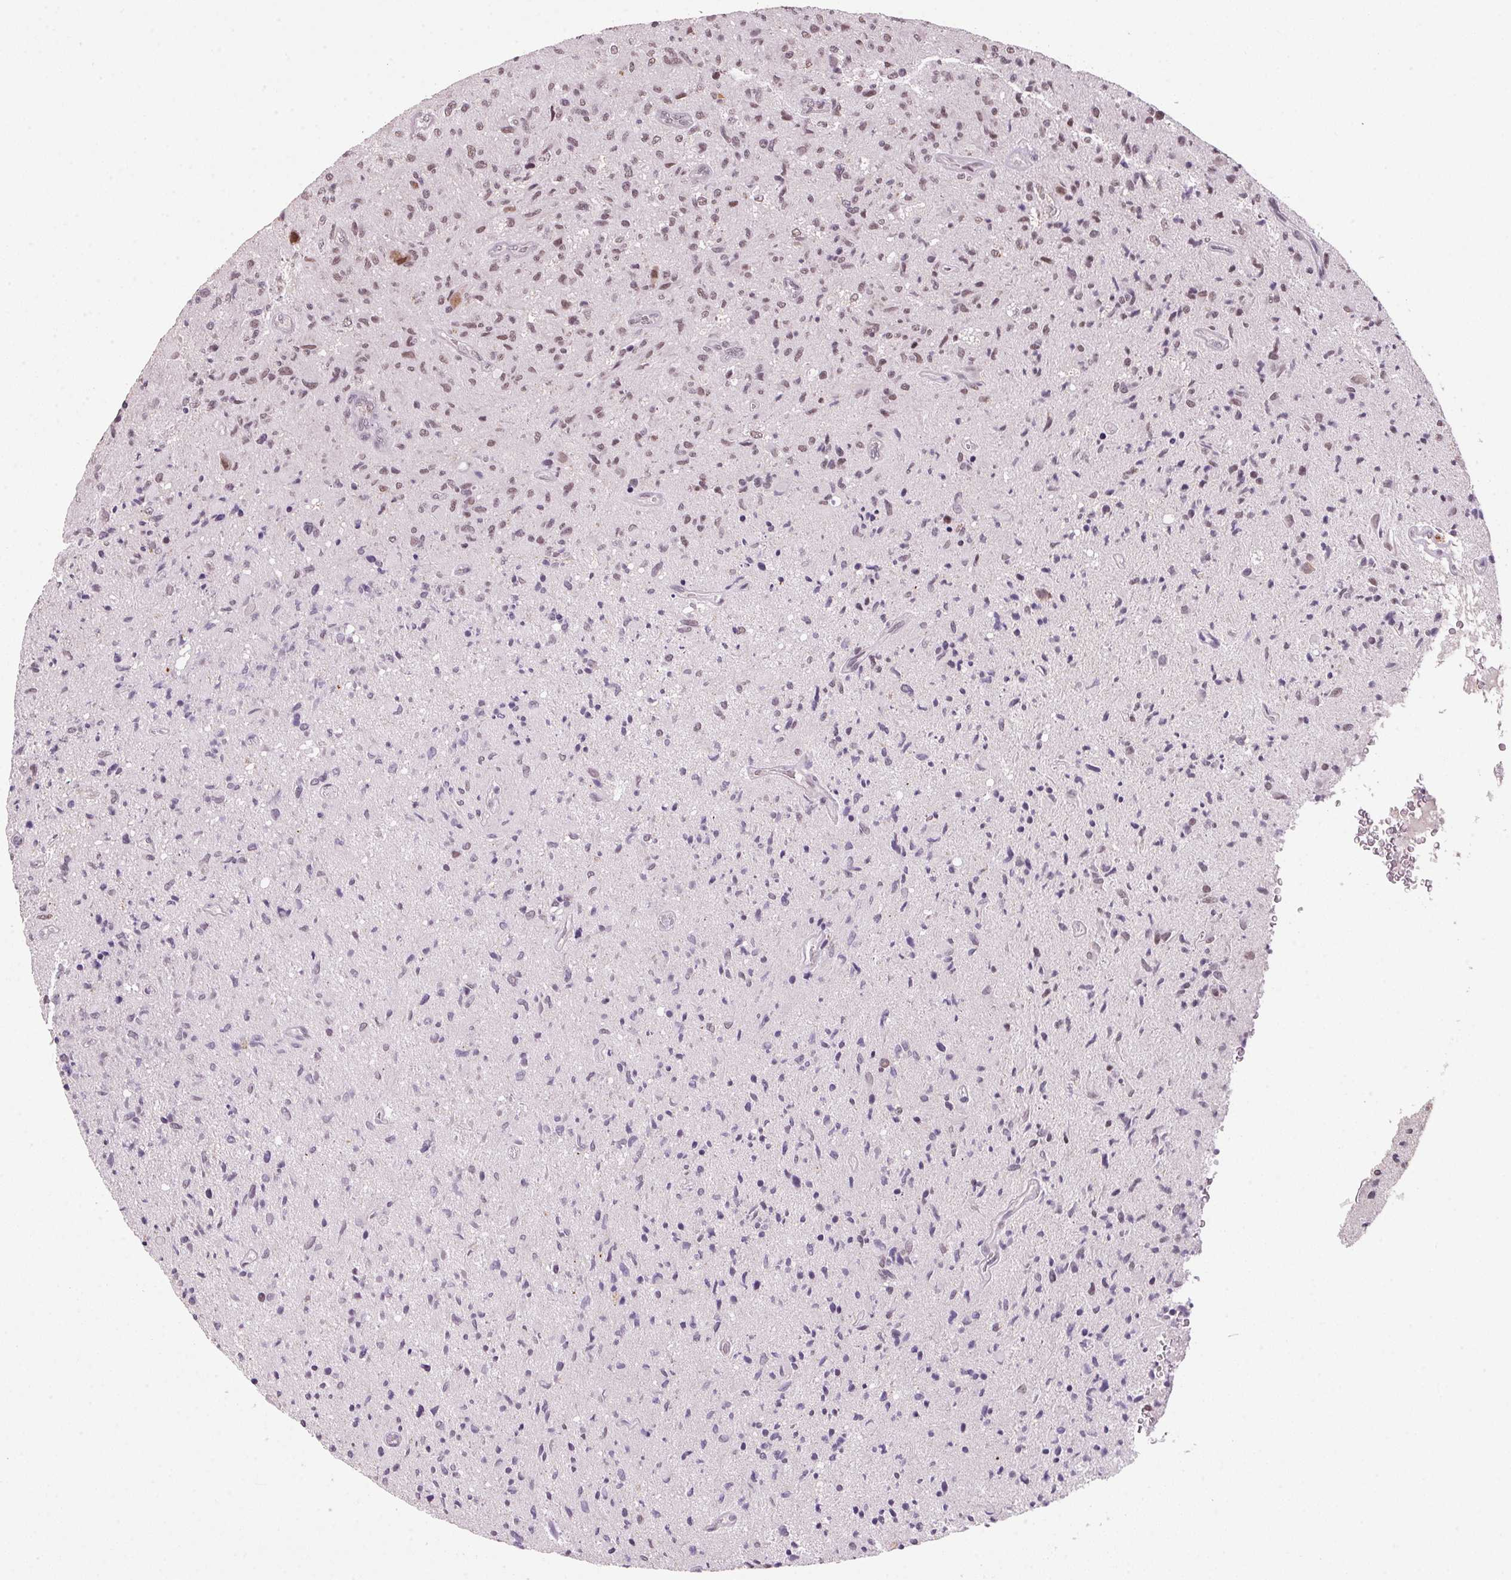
{"staining": {"intensity": "weak", "quantity": "25%-75%", "location": "nuclear"}, "tissue": "glioma", "cell_type": "Tumor cells", "image_type": "cancer", "snomed": [{"axis": "morphology", "description": "Glioma, malignant, High grade"}, {"axis": "topography", "description": "Brain"}], "caption": "Glioma tissue reveals weak nuclear expression in about 25%-75% of tumor cells", "gene": "ZBTB4", "patient": {"sex": "male", "age": 54}}